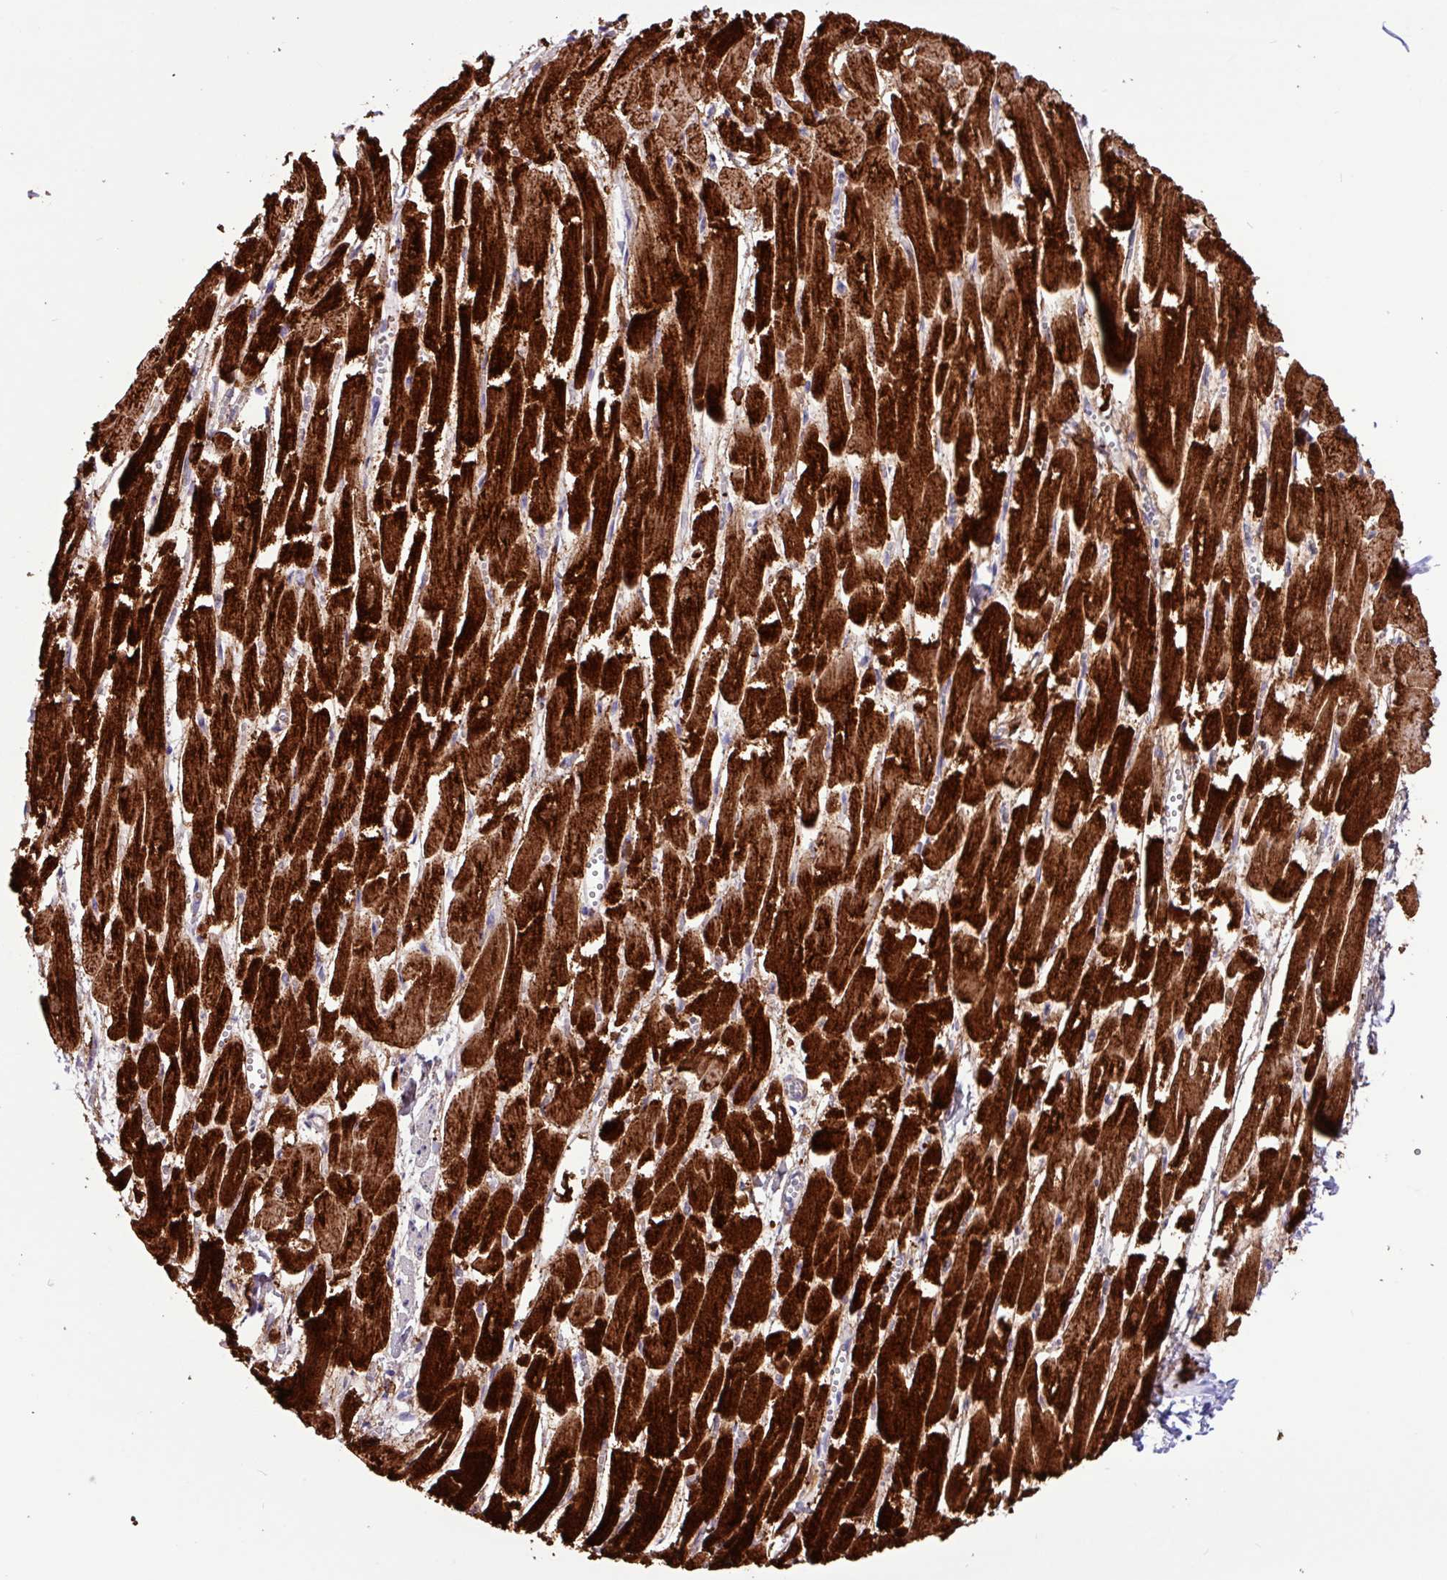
{"staining": {"intensity": "strong", "quantity": ">75%", "location": "cytoplasmic/membranous"}, "tissue": "heart muscle", "cell_type": "Cardiomyocytes", "image_type": "normal", "snomed": [{"axis": "morphology", "description": "Normal tissue, NOS"}, {"axis": "topography", "description": "Heart"}], "caption": "A high-resolution photomicrograph shows immunohistochemistry (IHC) staining of benign heart muscle, which displays strong cytoplasmic/membranous expression in about >75% of cardiomyocytes.", "gene": "CKMT2", "patient": {"sex": "male", "age": 54}}